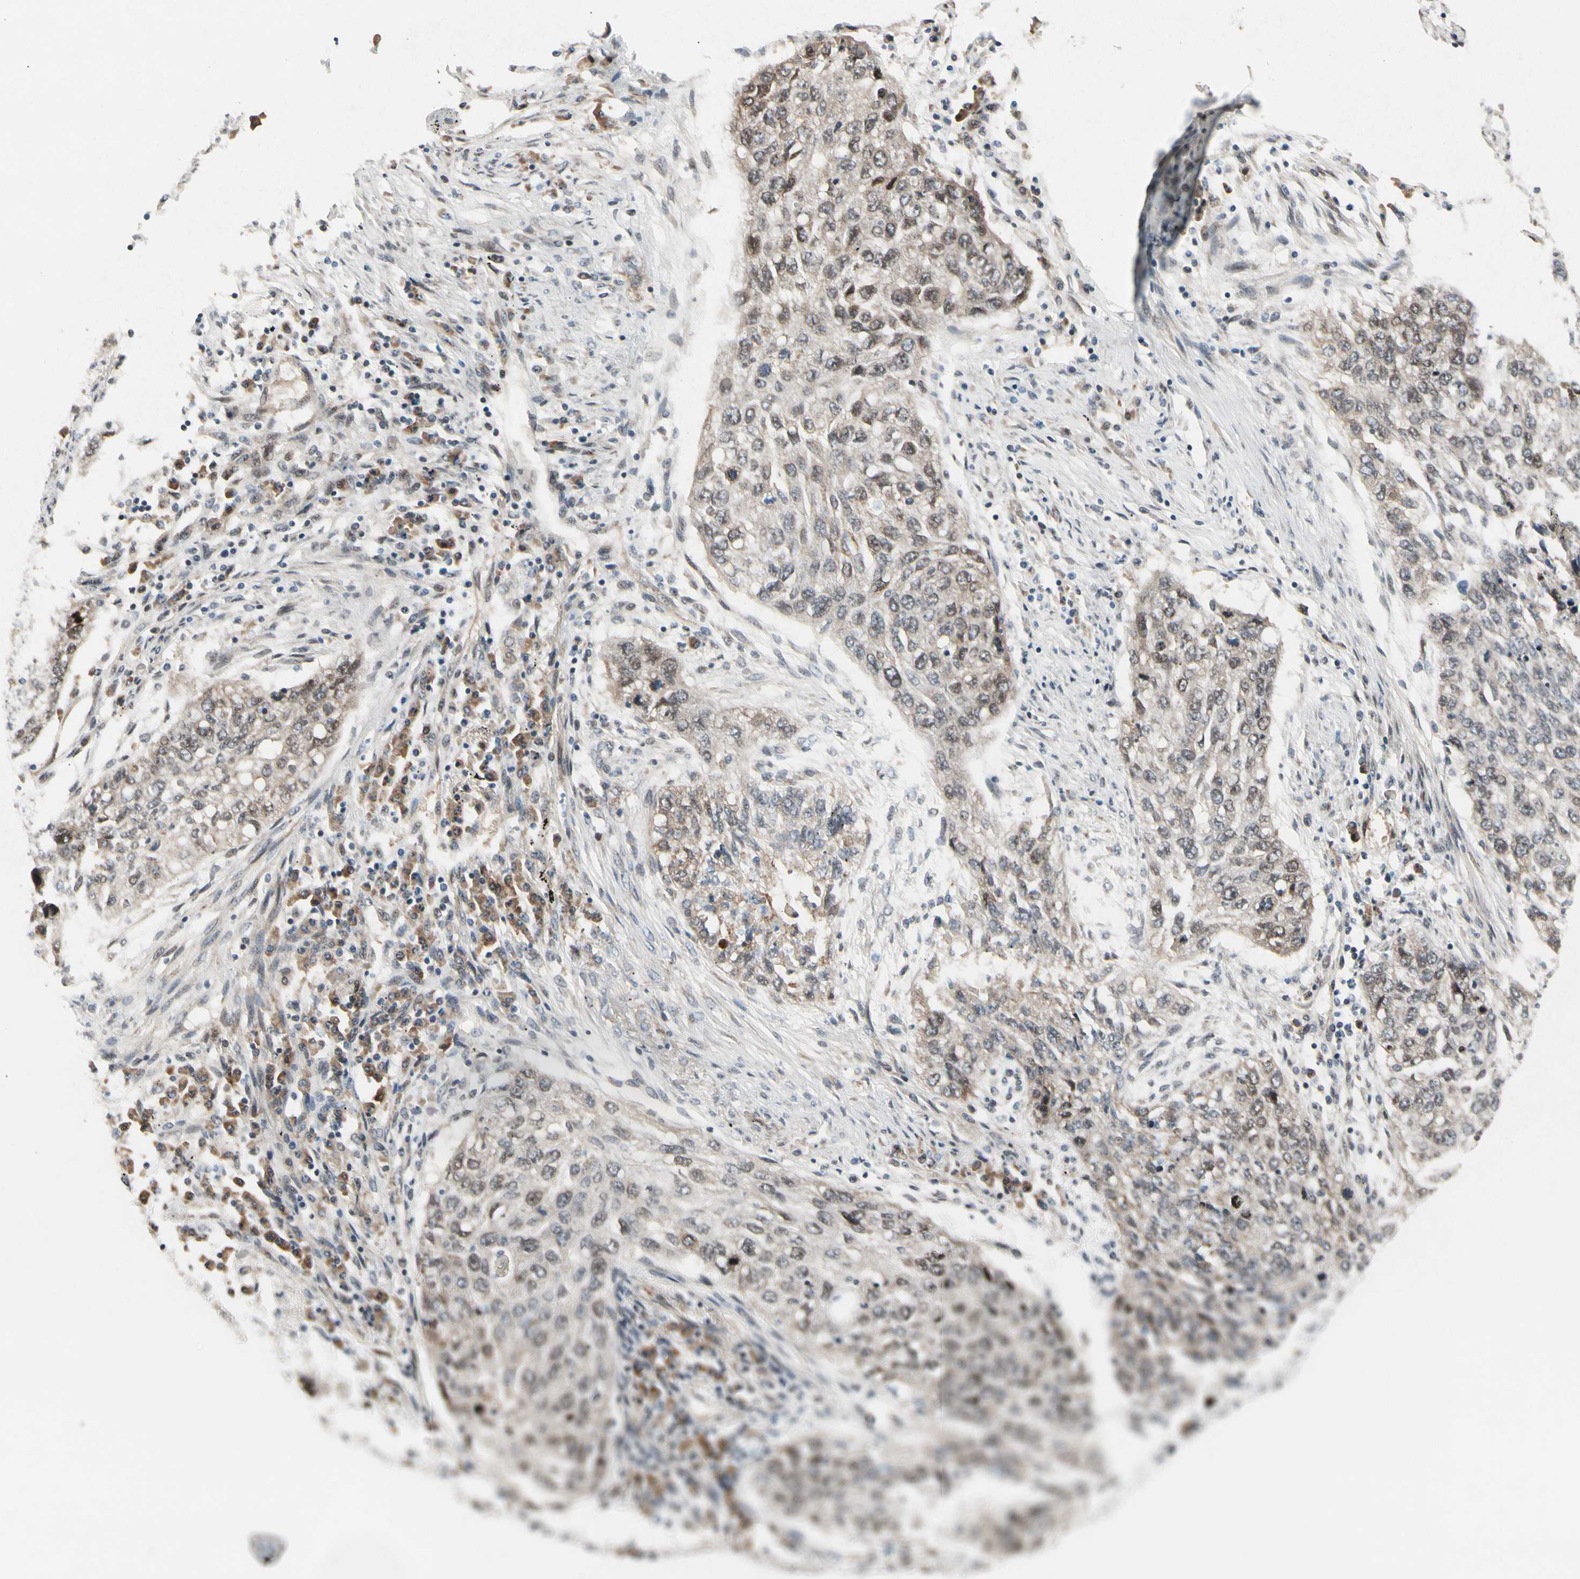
{"staining": {"intensity": "weak", "quantity": ">75%", "location": "cytoplasmic/membranous,nuclear"}, "tissue": "lung cancer", "cell_type": "Tumor cells", "image_type": "cancer", "snomed": [{"axis": "morphology", "description": "Squamous cell carcinoma, NOS"}, {"axis": "topography", "description": "Lung"}], "caption": "Immunohistochemistry (IHC) micrograph of squamous cell carcinoma (lung) stained for a protein (brown), which displays low levels of weak cytoplasmic/membranous and nuclear staining in about >75% of tumor cells.", "gene": "SNX29", "patient": {"sex": "female", "age": 63}}